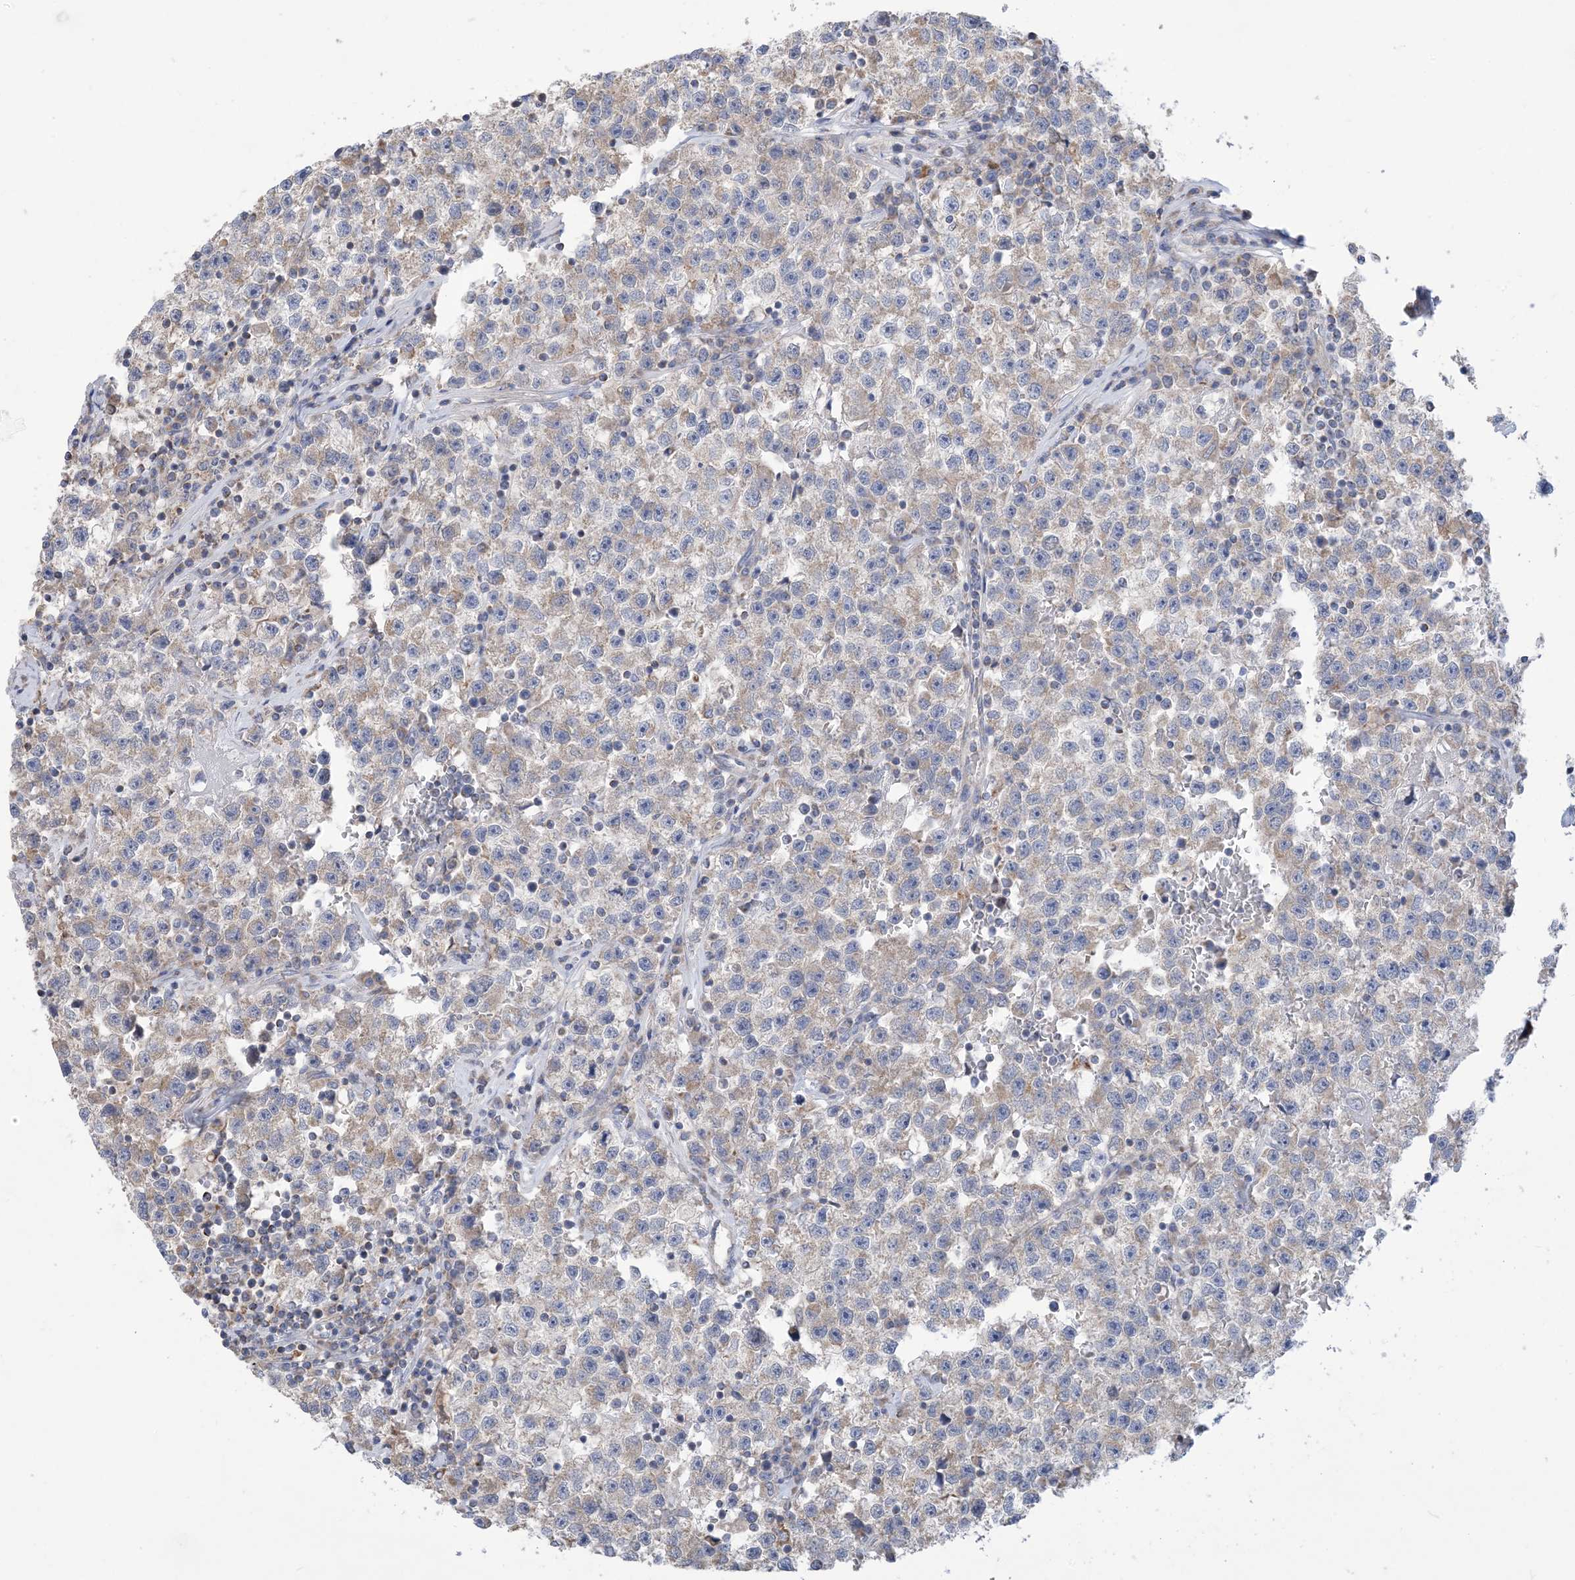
{"staining": {"intensity": "negative", "quantity": "none", "location": "none"}, "tissue": "testis cancer", "cell_type": "Tumor cells", "image_type": "cancer", "snomed": [{"axis": "morphology", "description": "Seminoma, NOS"}, {"axis": "topography", "description": "Testis"}], "caption": "Immunohistochemistry (IHC) micrograph of testis seminoma stained for a protein (brown), which exhibits no staining in tumor cells.", "gene": "CLEC16A", "patient": {"sex": "male", "age": 22}}